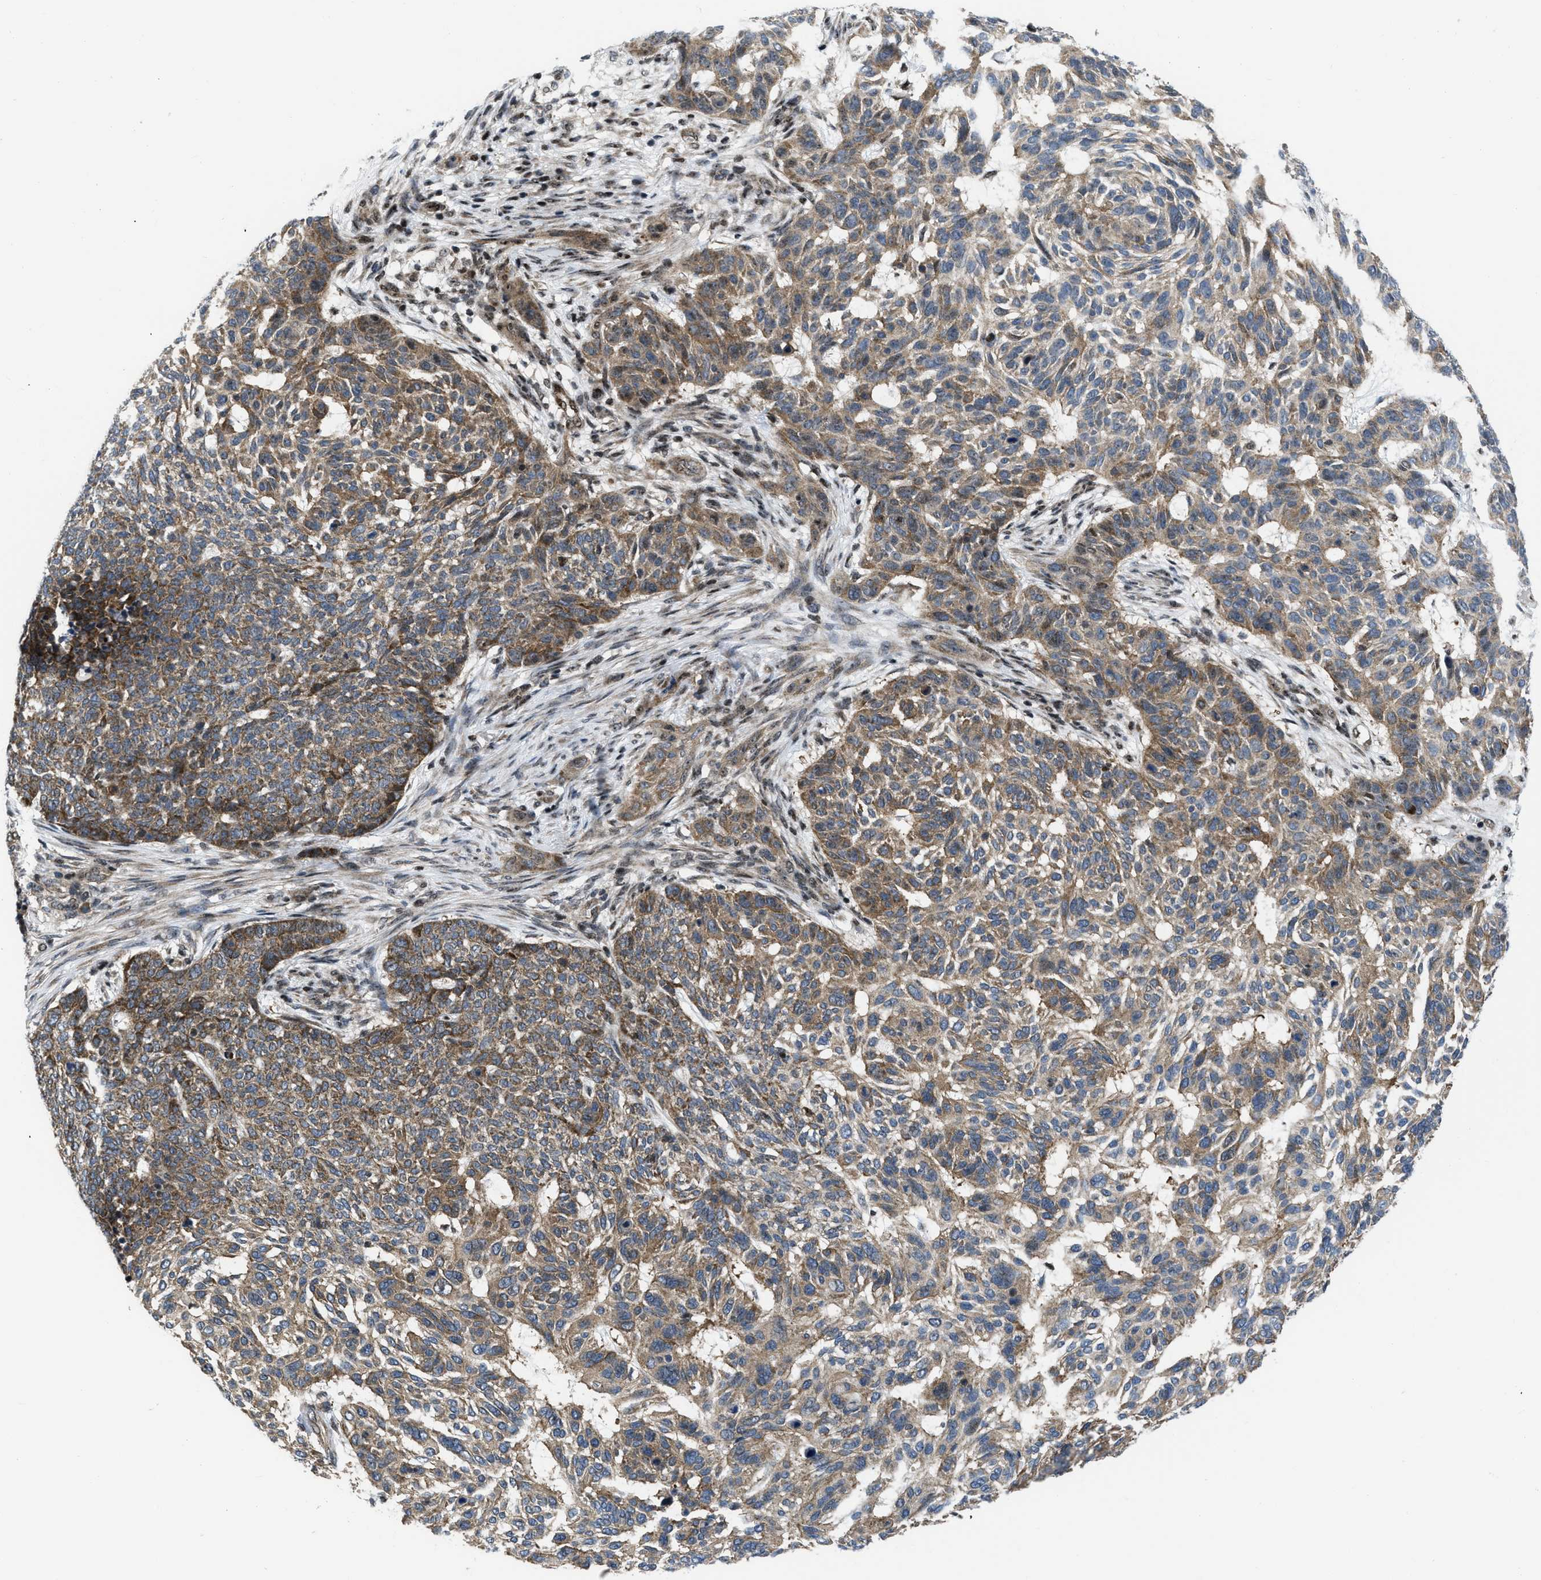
{"staining": {"intensity": "moderate", "quantity": ">75%", "location": "cytoplasmic/membranous"}, "tissue": "skin cancer", "cell_type": "Tumor cells", "image_type": "cancer", "snomed": [{"axis": "morphology", "description": "Basal cell carcinoma"}, {"axis": "topography", "description": "Skin"}], "caption": "DAB immunohistochemical staining of human skin basal cell carcinoma shows moderate cytoplasmic/membranous protein staining in approximately >75% of tumor cells.", "gene": "PPP2CB", "patient": {"sex": "male", "age": 85}}